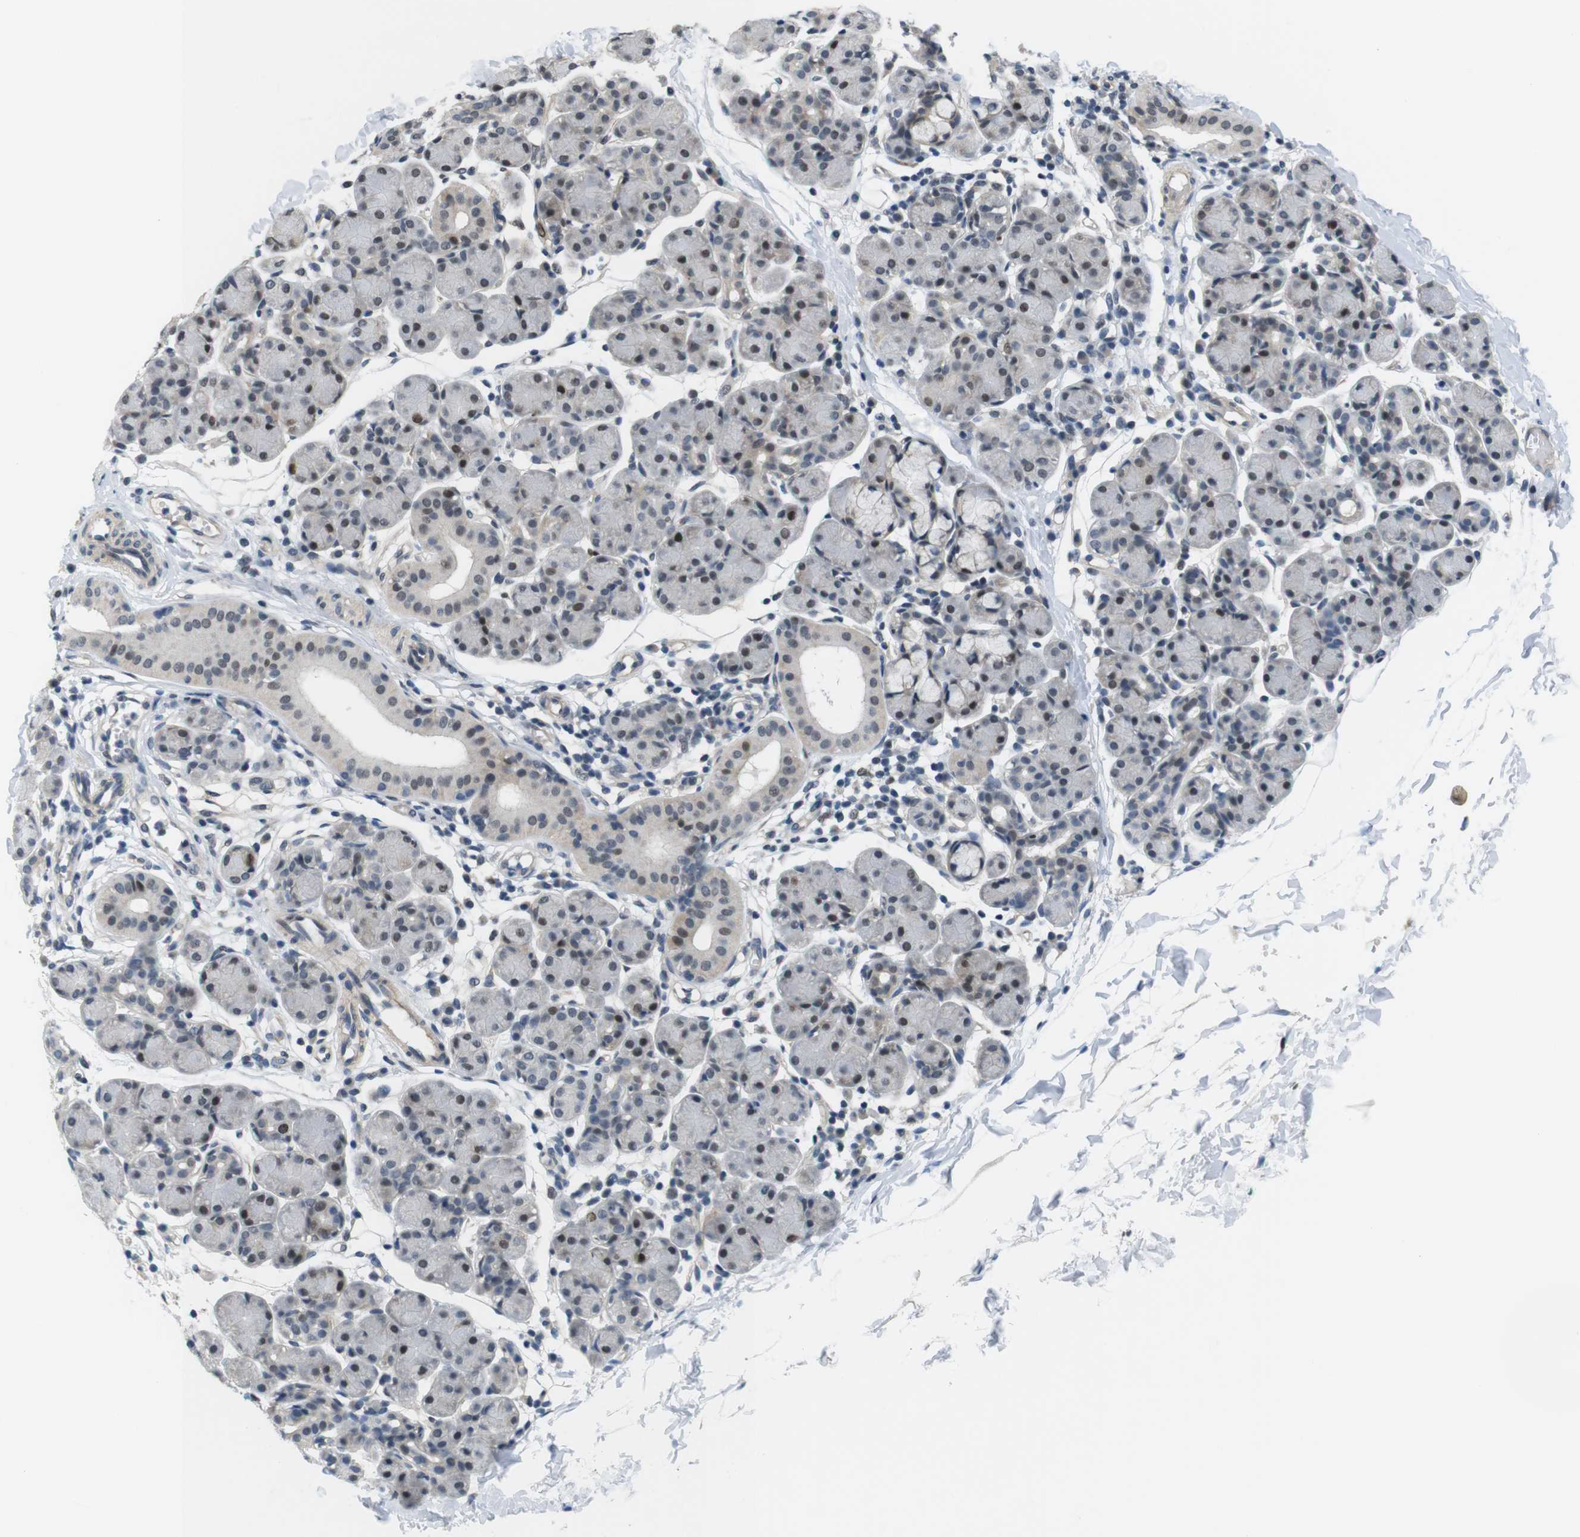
{"staining": {"intensity": "weak", "quantity": "25%-75%", "location": "cytoplasmic/membranous,nuclear"}, "tissue": "salivary gland", "cell_type": "Glandular cells", "image_type": "normal", "snomed": [{"axis": "morphology", "description": "Normal tissue, NOS"}, {"axis": "morphology", "description": "Inflammation, NOS"}, {"axis": "topography", "description": "Lymph node"}, {"axis": "topography", "description": "Salivary gland"}], "caption": "Immunohistochemistry staining of normal salivary gland, which displays low levels of weak cytoplasmic/membranous,nuclear staining in about 25%-75% of glandular cells indicating weak cytoplasmic/membranous,nuclear protein expression. The staining was performed using DAB (brown) for protein detection and nuclei were counterstained in hematoxylin (blue).", "gene": "SMCO2", "patient": {"sex": "male", "age": 3}}